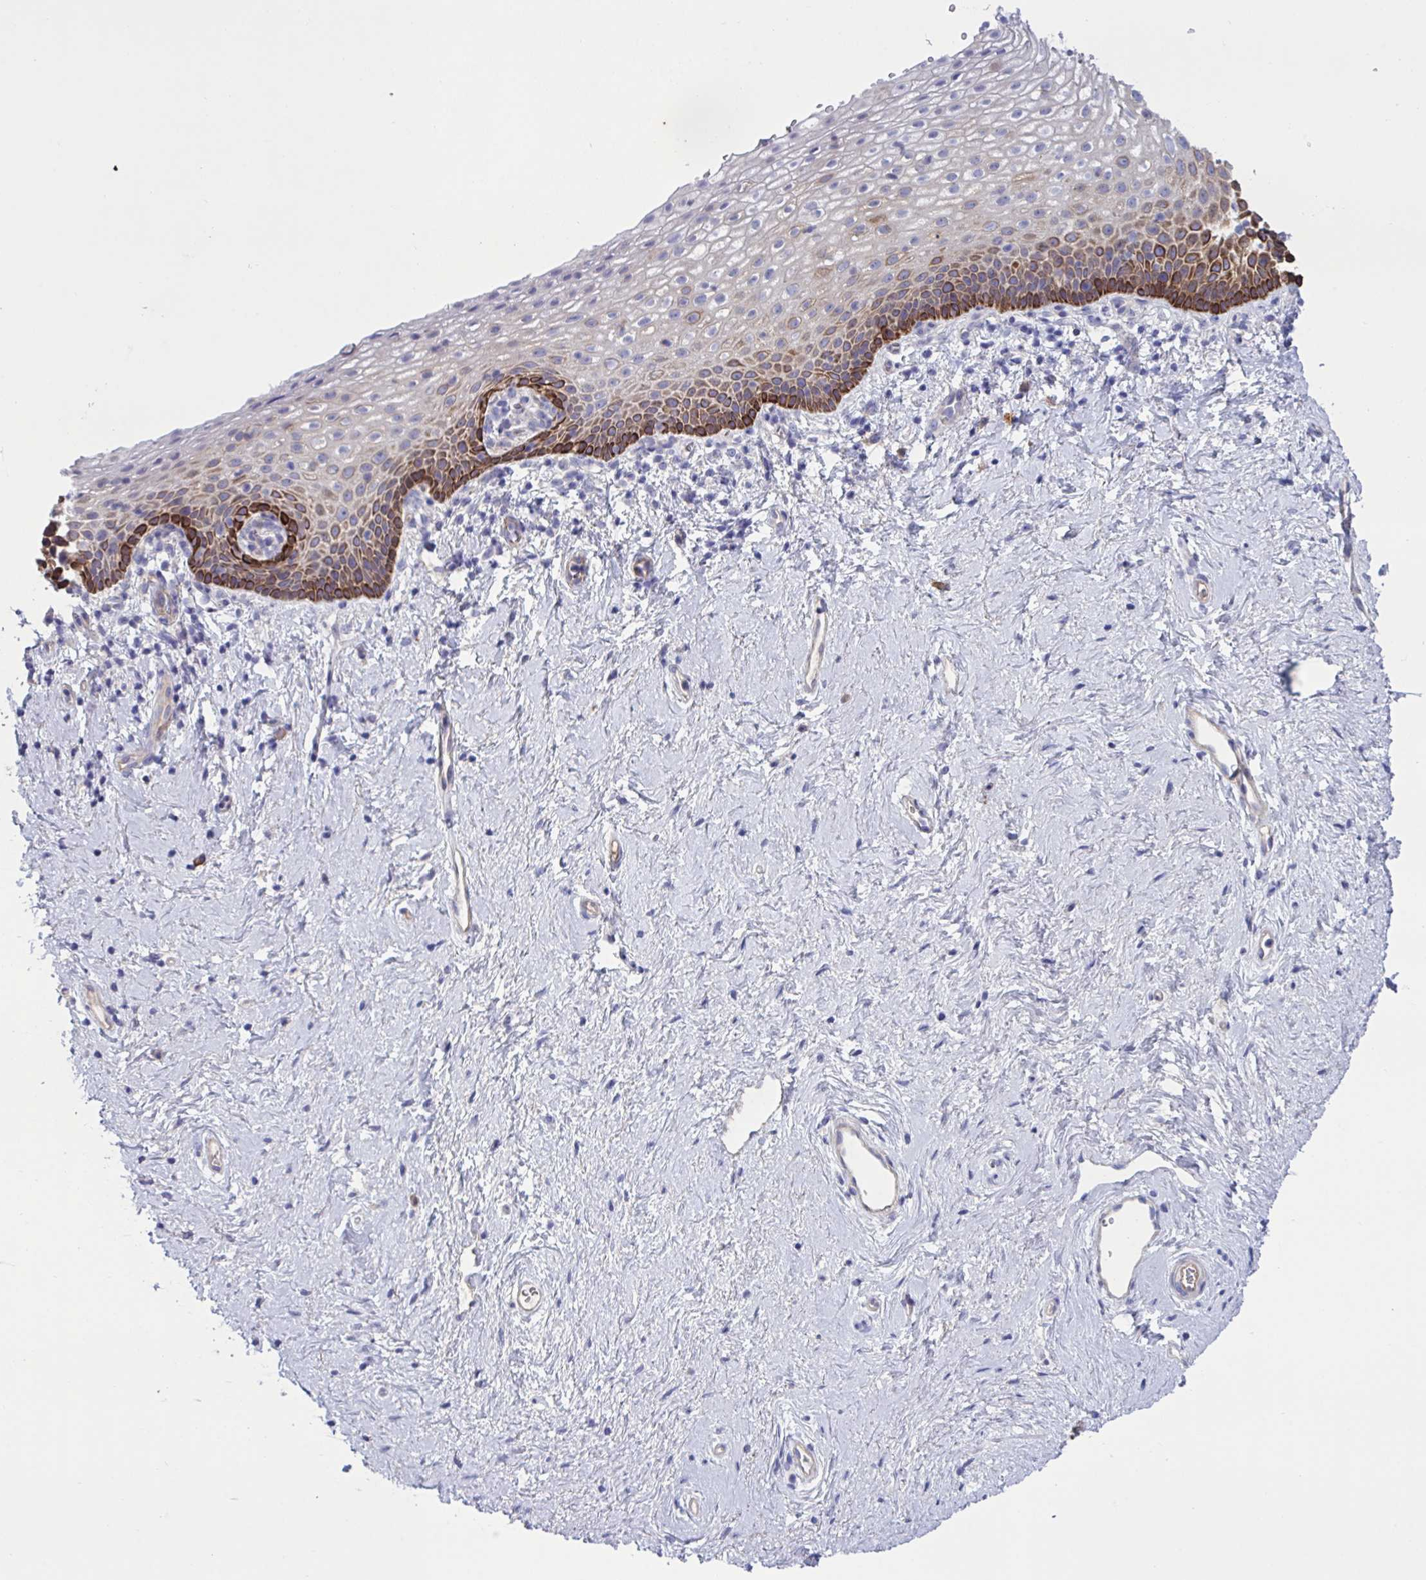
{"staining": {"intensity": "strong", "quantity": "<25%", "location": "cytoplasmic/membranous"}, "tissue": "vagina", "cell_type": "Squamous epithelial cells", "image_type": "normal", "snomed": [{"axis": "morphology", "description": "Normal tissue, NOS"}, {"axis": "topography", "description": "Vagina"}], "caption": "Vagina stained with DAB immunohistochemistry (IHC) shows medium levels of strong cytoplasmic/membranous staining in about <25% of squamous epithelial cells.", "gene": "SLC66A1", "patient": {"sex": "female", "age": 61}}